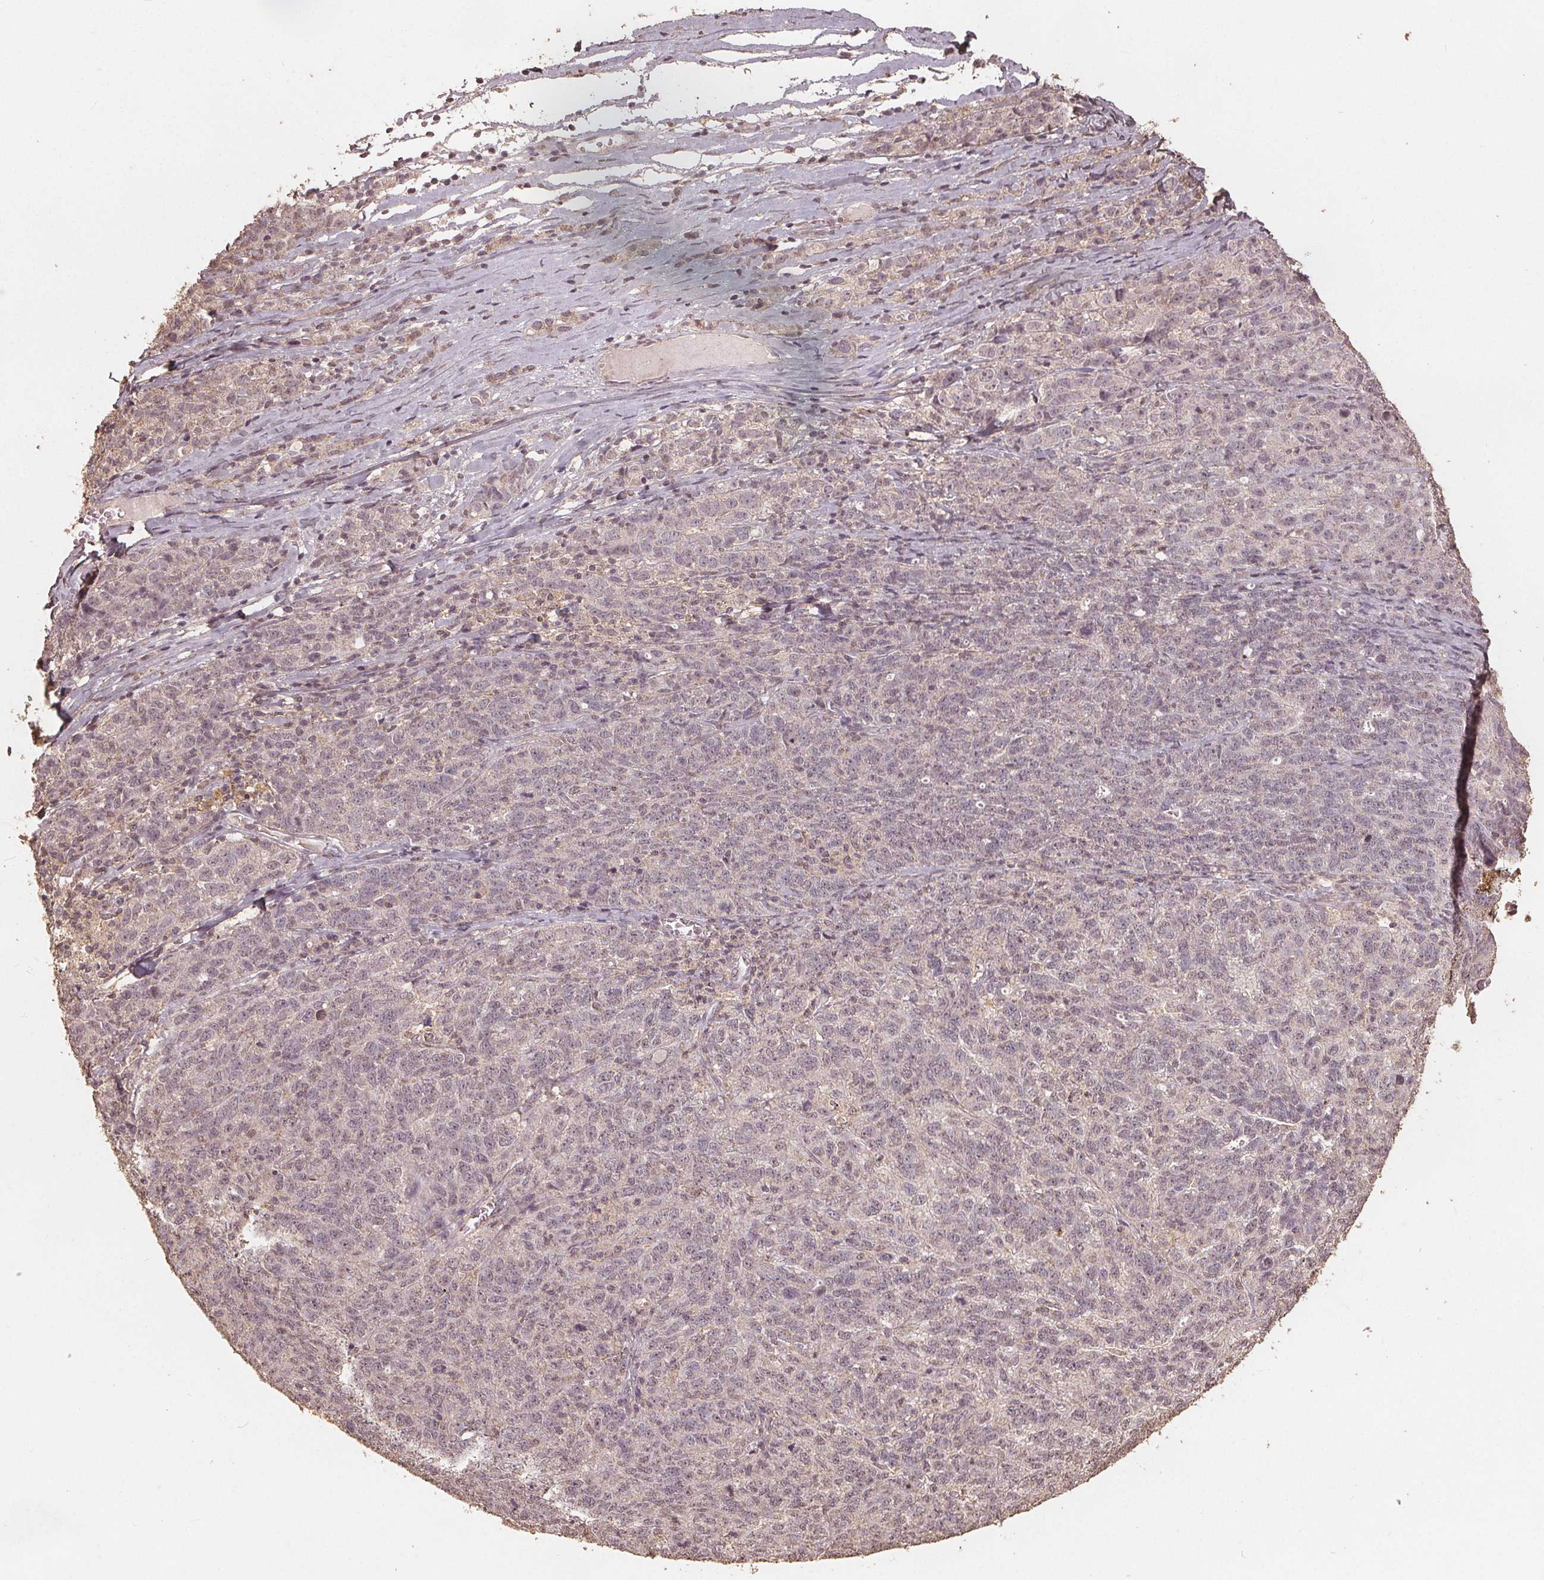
{"staining": {"intensity": "weak", "quantity": "<25%", "location": "nuclear"}, "tissue": "ovarian cancer", "cell_type": "Tumor cells", "image_type": "cancer", "snomed": [{"axis": "morphology", "description": "Cystadenocarcinoma, serous, NOS"}, {"axis": "topography", "description": "Ovary"}], "caption": "High magnification brightfield microscopy of ovarian cancer (serous cystadenocarcinoma) stained with DAB (3,3'-diaminobenzidine) (brown) and counterstained with hematoxylin (blue): tumor cells show no significant staining. The staining was performed using DAB to visualize the protein expression in brown, while the nuclei were stained in blue with hematoxylin (Magnification: 20x).", "gene": "DSG3", "patient": {"sex": "female", "age": 71}}